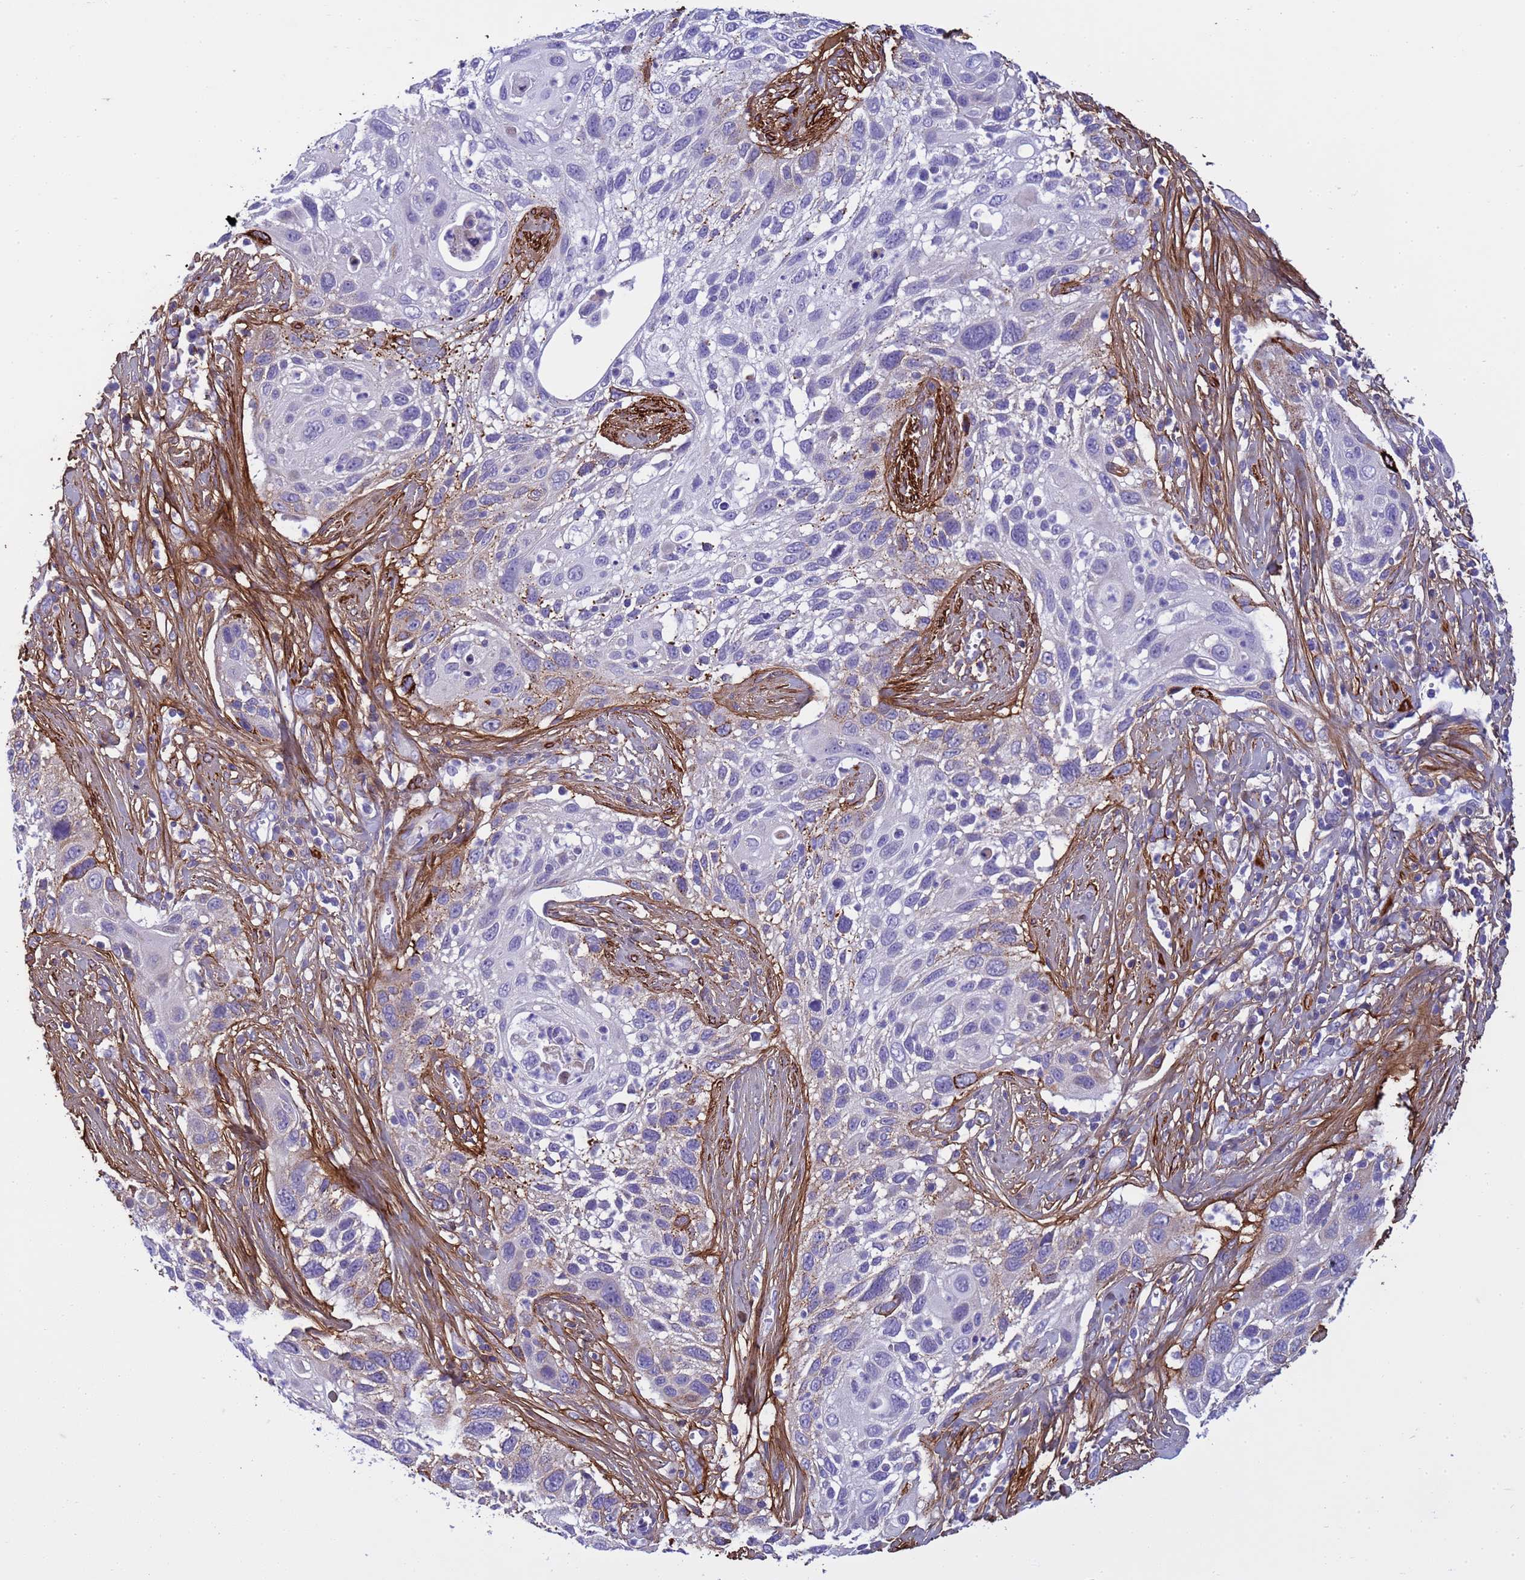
{"staining": {"intensity": "negative", "quantity": "none", "location": "none"}, "tissue": "cervical cancer", "cell_type": "Tumor cells", "image_type": "cancer", "snomed": [{"axis": "morphology", "description": "Squamous cell carcinoma, NOS"}, {"axis": "topography", "description": "Cervix"}], "caption": "Immunohistochemistry histopathology image of cervical squamous cell carcinoma stained for a protein (brown), which reveals no expression in tumor cells.", "gene": "P2RX7", "patient": {"sex": "female", "age": 70}}